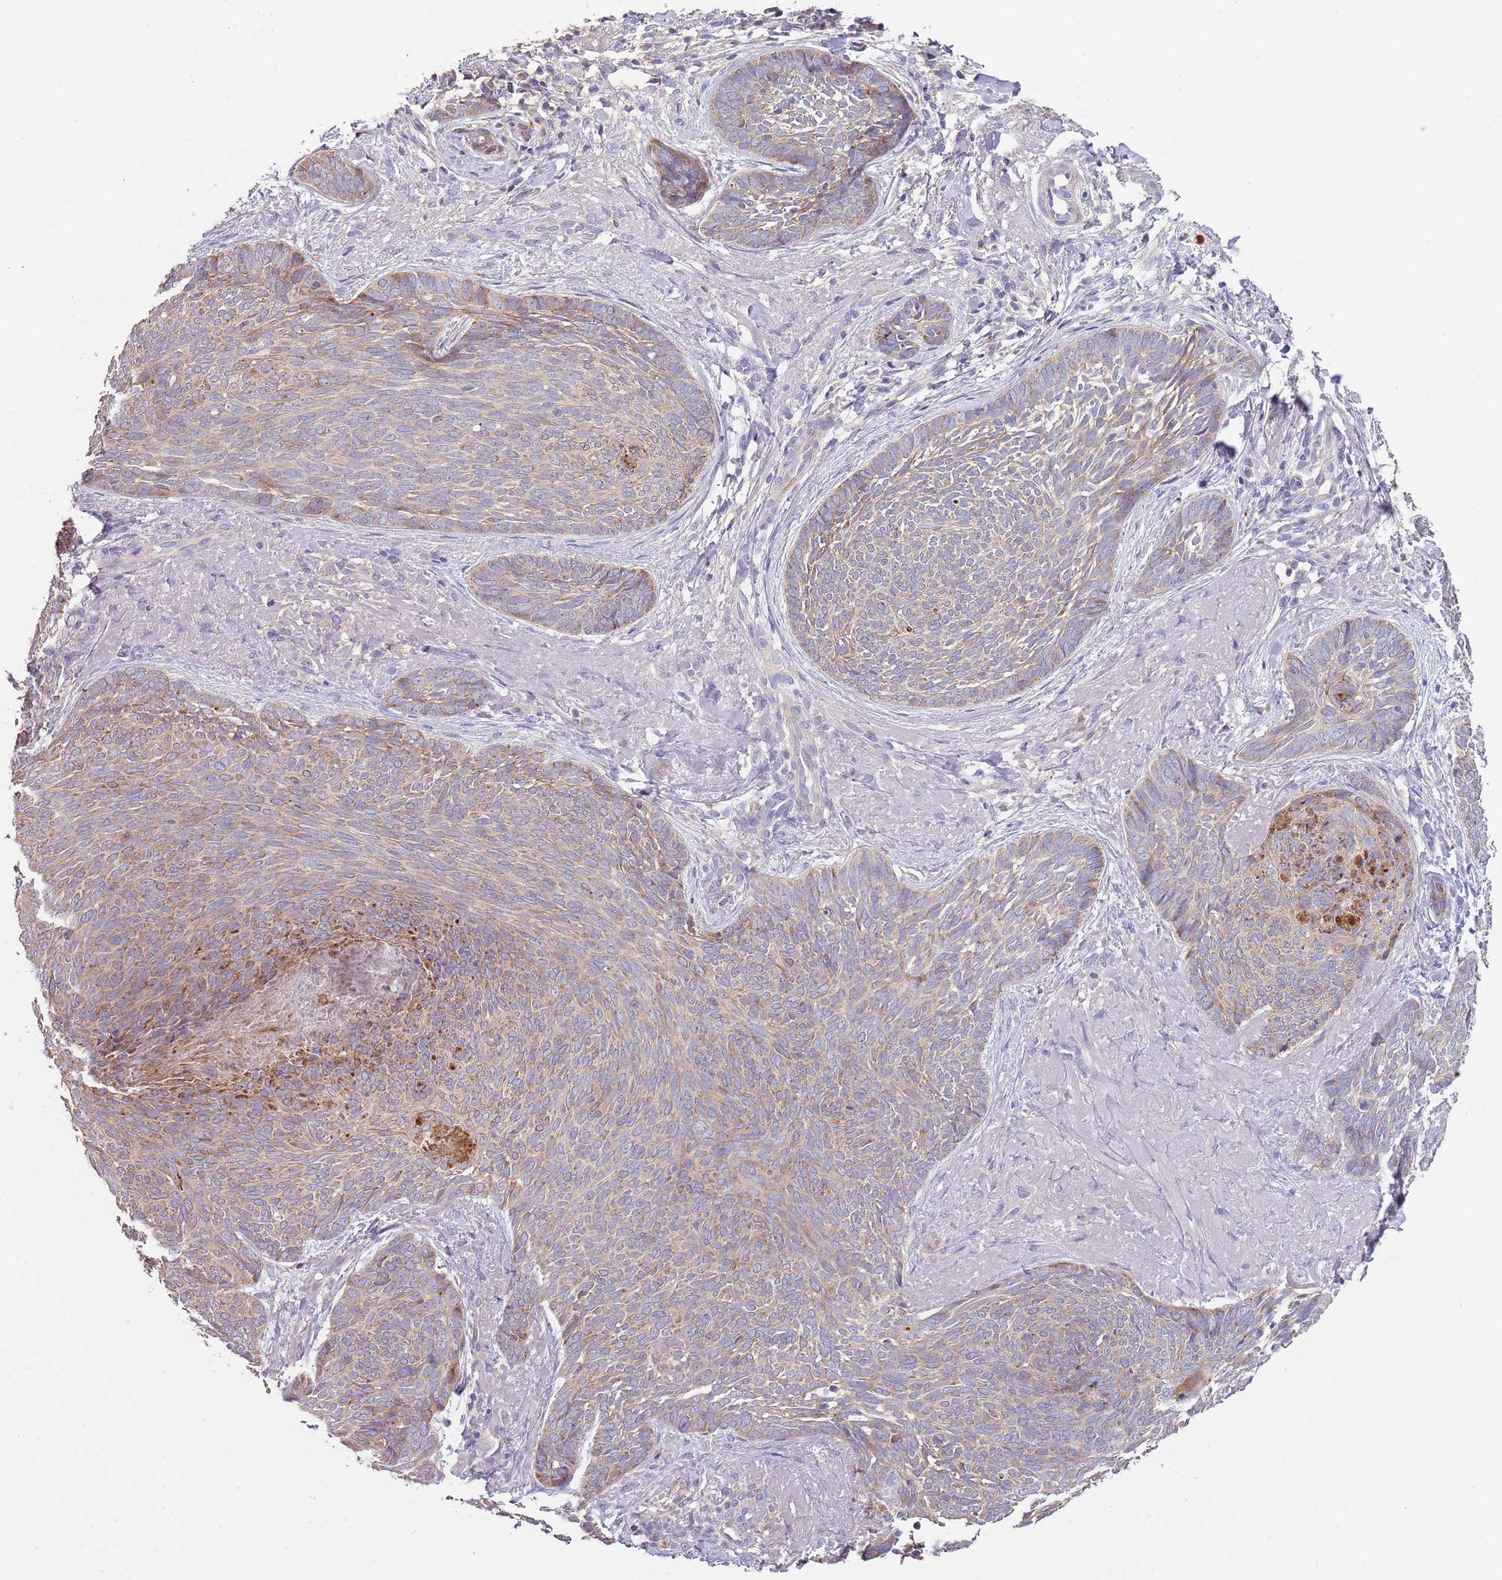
{"staining": {"intensity": "weak", "quantity": "25%-75%", "location": "cytoplasmic/membranous"}, "tissue": "skin cancer", "cell_type": "Tumor cells", "image_type": "cancer", "snomed": [{"axis": "morphology", "description": "Basal cell carcinoma"}, {"axis": "topography", "description": "Skin"}], "caption": "DAB immunohistochemical staining of skin cancer reveals weak cytoplasmic/membranous protein staining in about 25%-75% of tumor cells. Nuclei are stained in blue.", "gene": "ABCC10", "patient": {"sex": "female", "age": 86}}